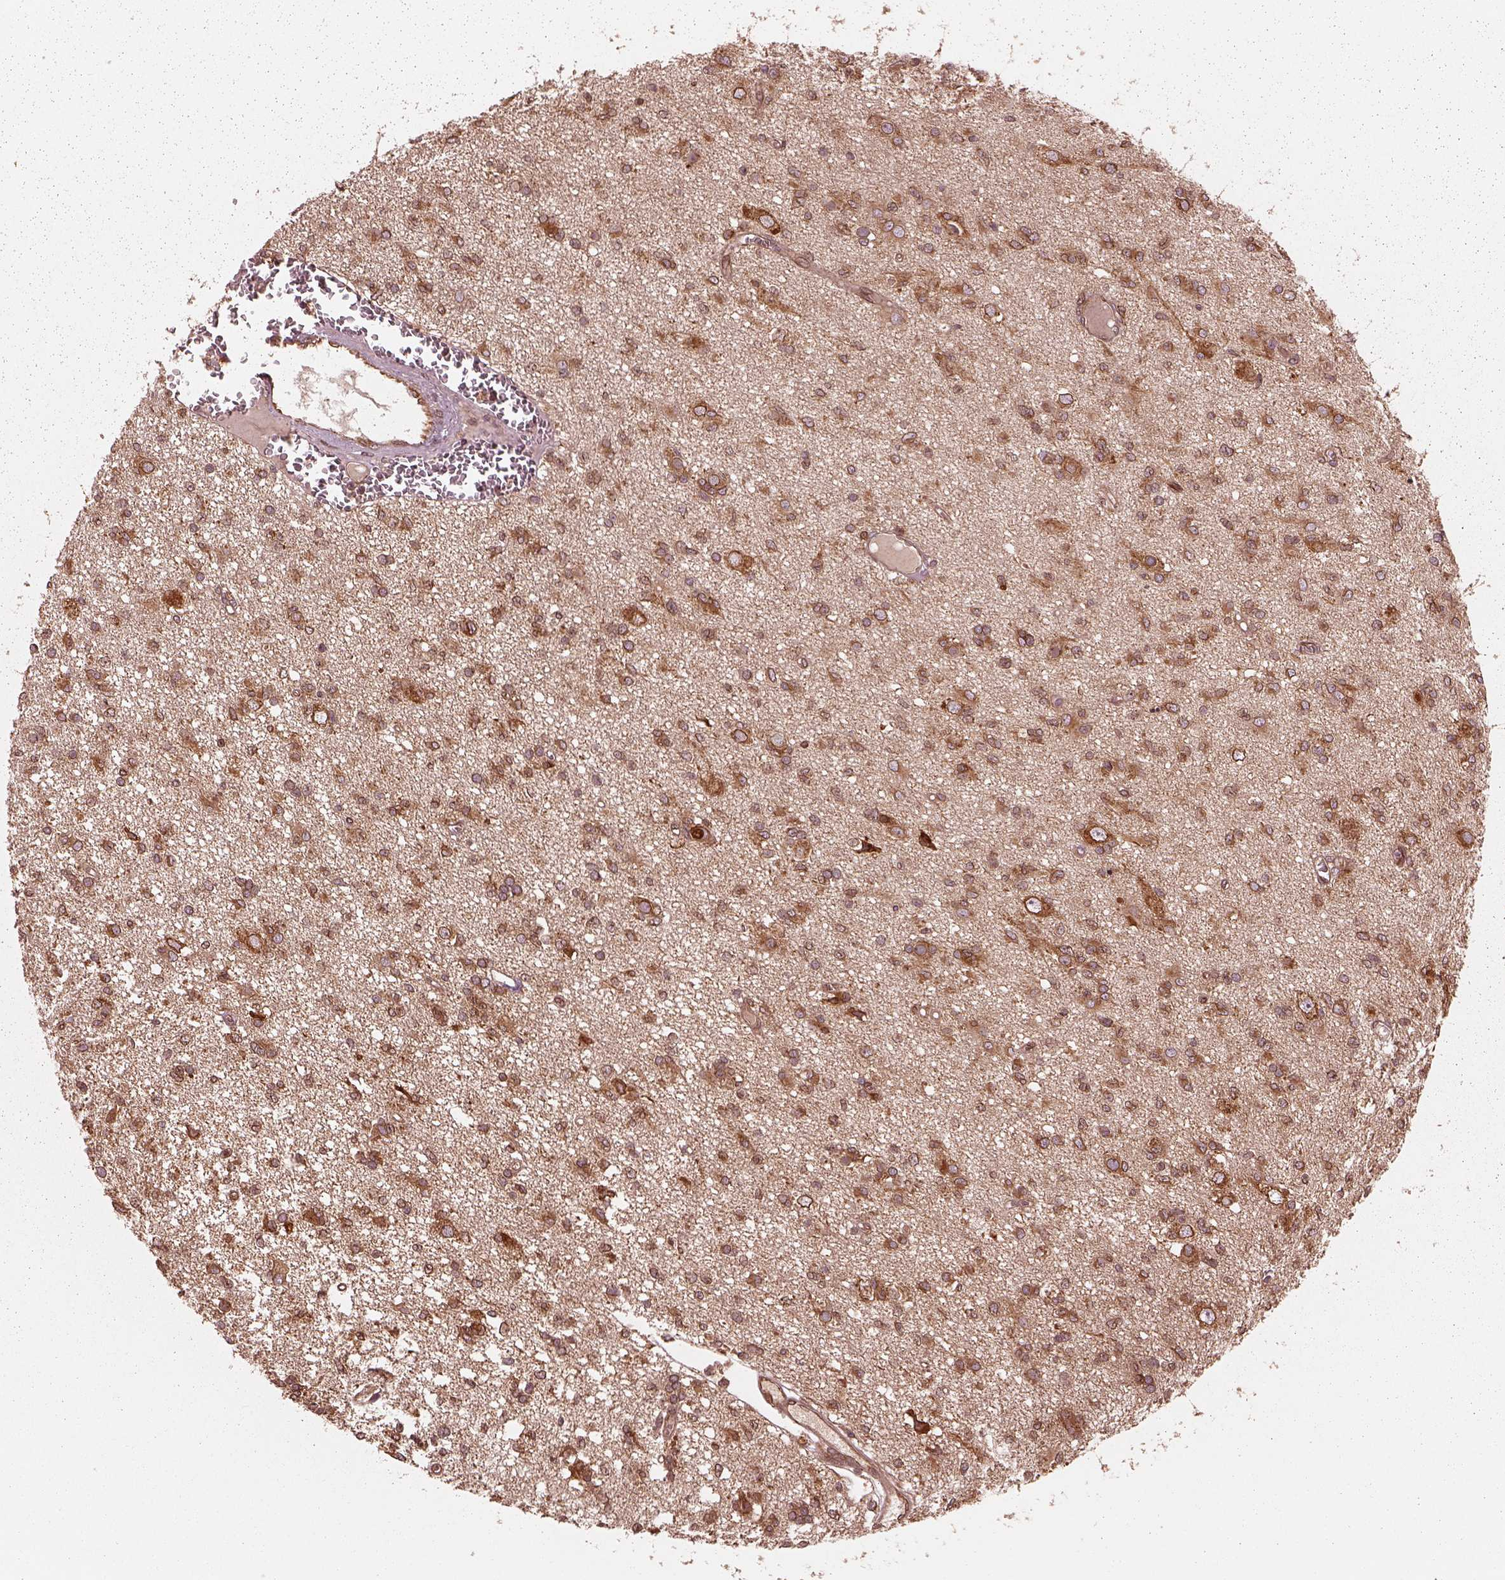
{"staining": {"intensity": "strong", "quantity": ">75%", "location": "cytoplasmic/membranous"}, "tissue": "glioma", "cell_type": "Tumor cells", "image_type": "cancer", "snomed": [{"axis": "morphology", "description": "Glioma, malignant, Low grade"}, {"axis": "topography", "description": "Brain"}], "caption": "An immunohistochemistry histopathology image of neoplastic tissue is shown. Protein staining in brown highlights strong cytoplasmic/membranous positivity in low-grade glioma (malignant) within tumor cells.", "gene": "AGPAT1", "patient": {"sex": "male", "age": 64}}